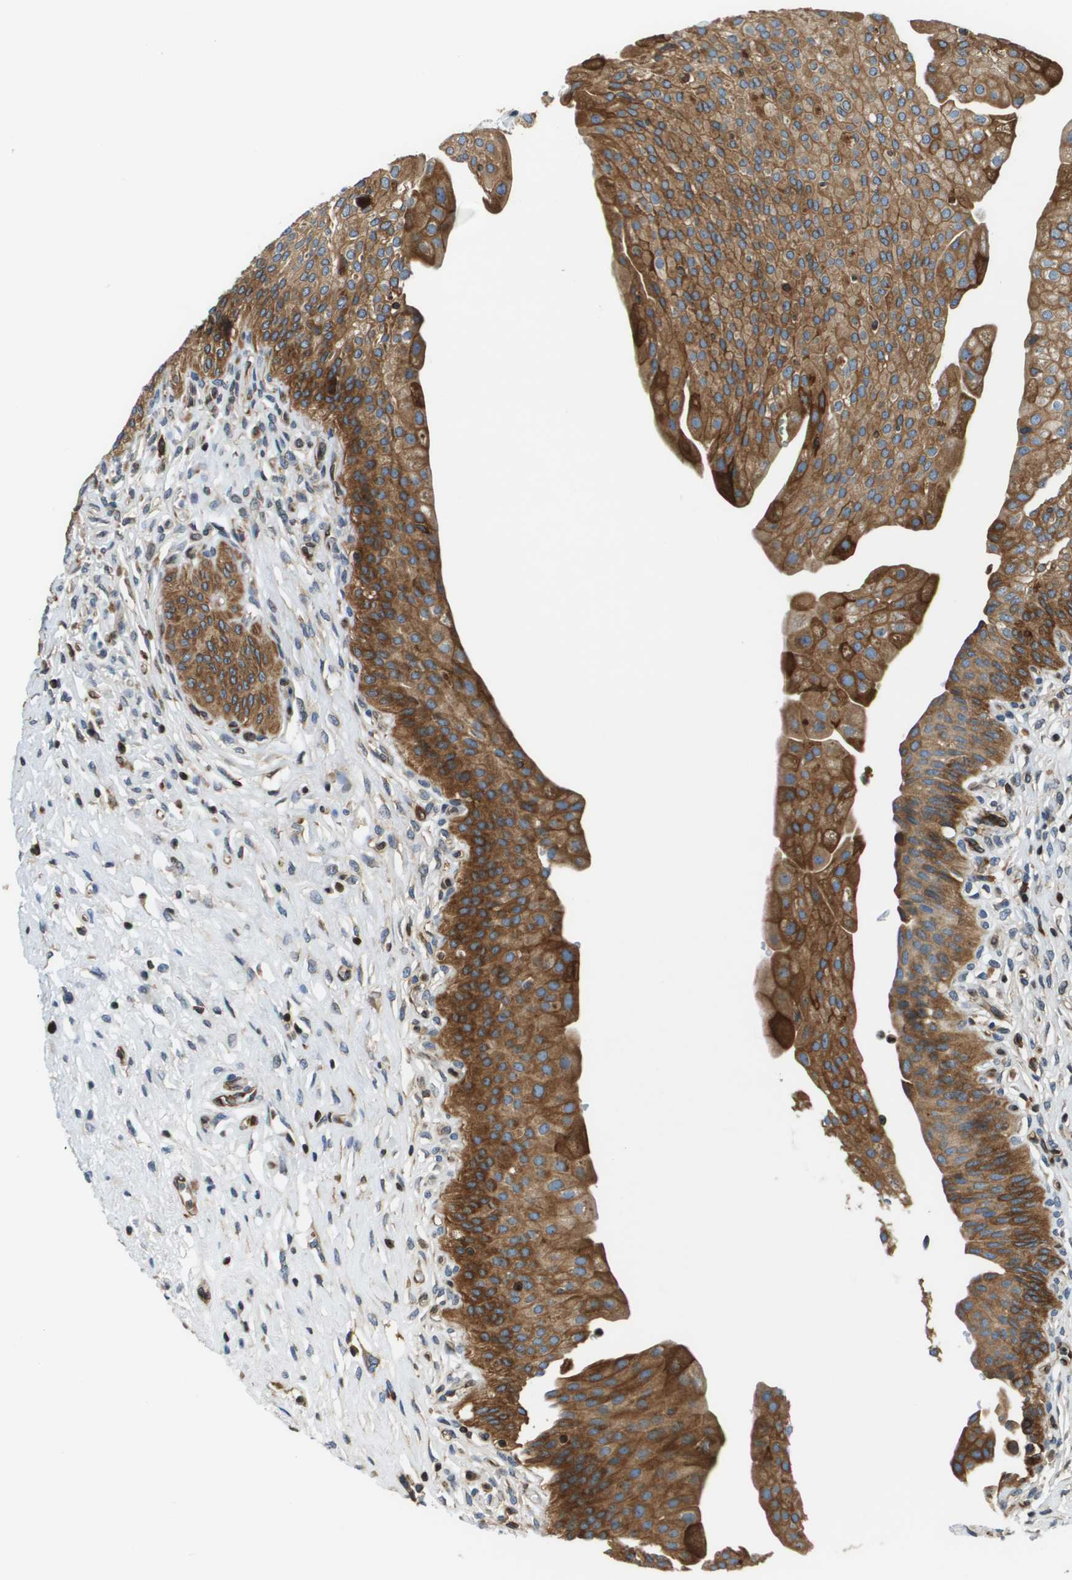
{"staining": {"intensity": "moderate", "quantity": ">75%", "location": "cytoplasmic/membranous"}, "tissue": "urinary bladder", "cell_type": "Urothelial cells", "image_type": "normal", "snomed": [{"axis": "morphology", "description": "Normal tissue, NOS"}, {"axis": "topography", "description": "Urinary bladder"}], "caption": "Immunohistochemistry (IHC) image of unremarkable human urinary bladder stained for a protein (brown), which exhibits medium levels of moderate cytoplasmic/membranous expression in approximately >75% of urothelial cells.", "gene": "ESYT1", "patient": {"sex": "male", "age": 46}}